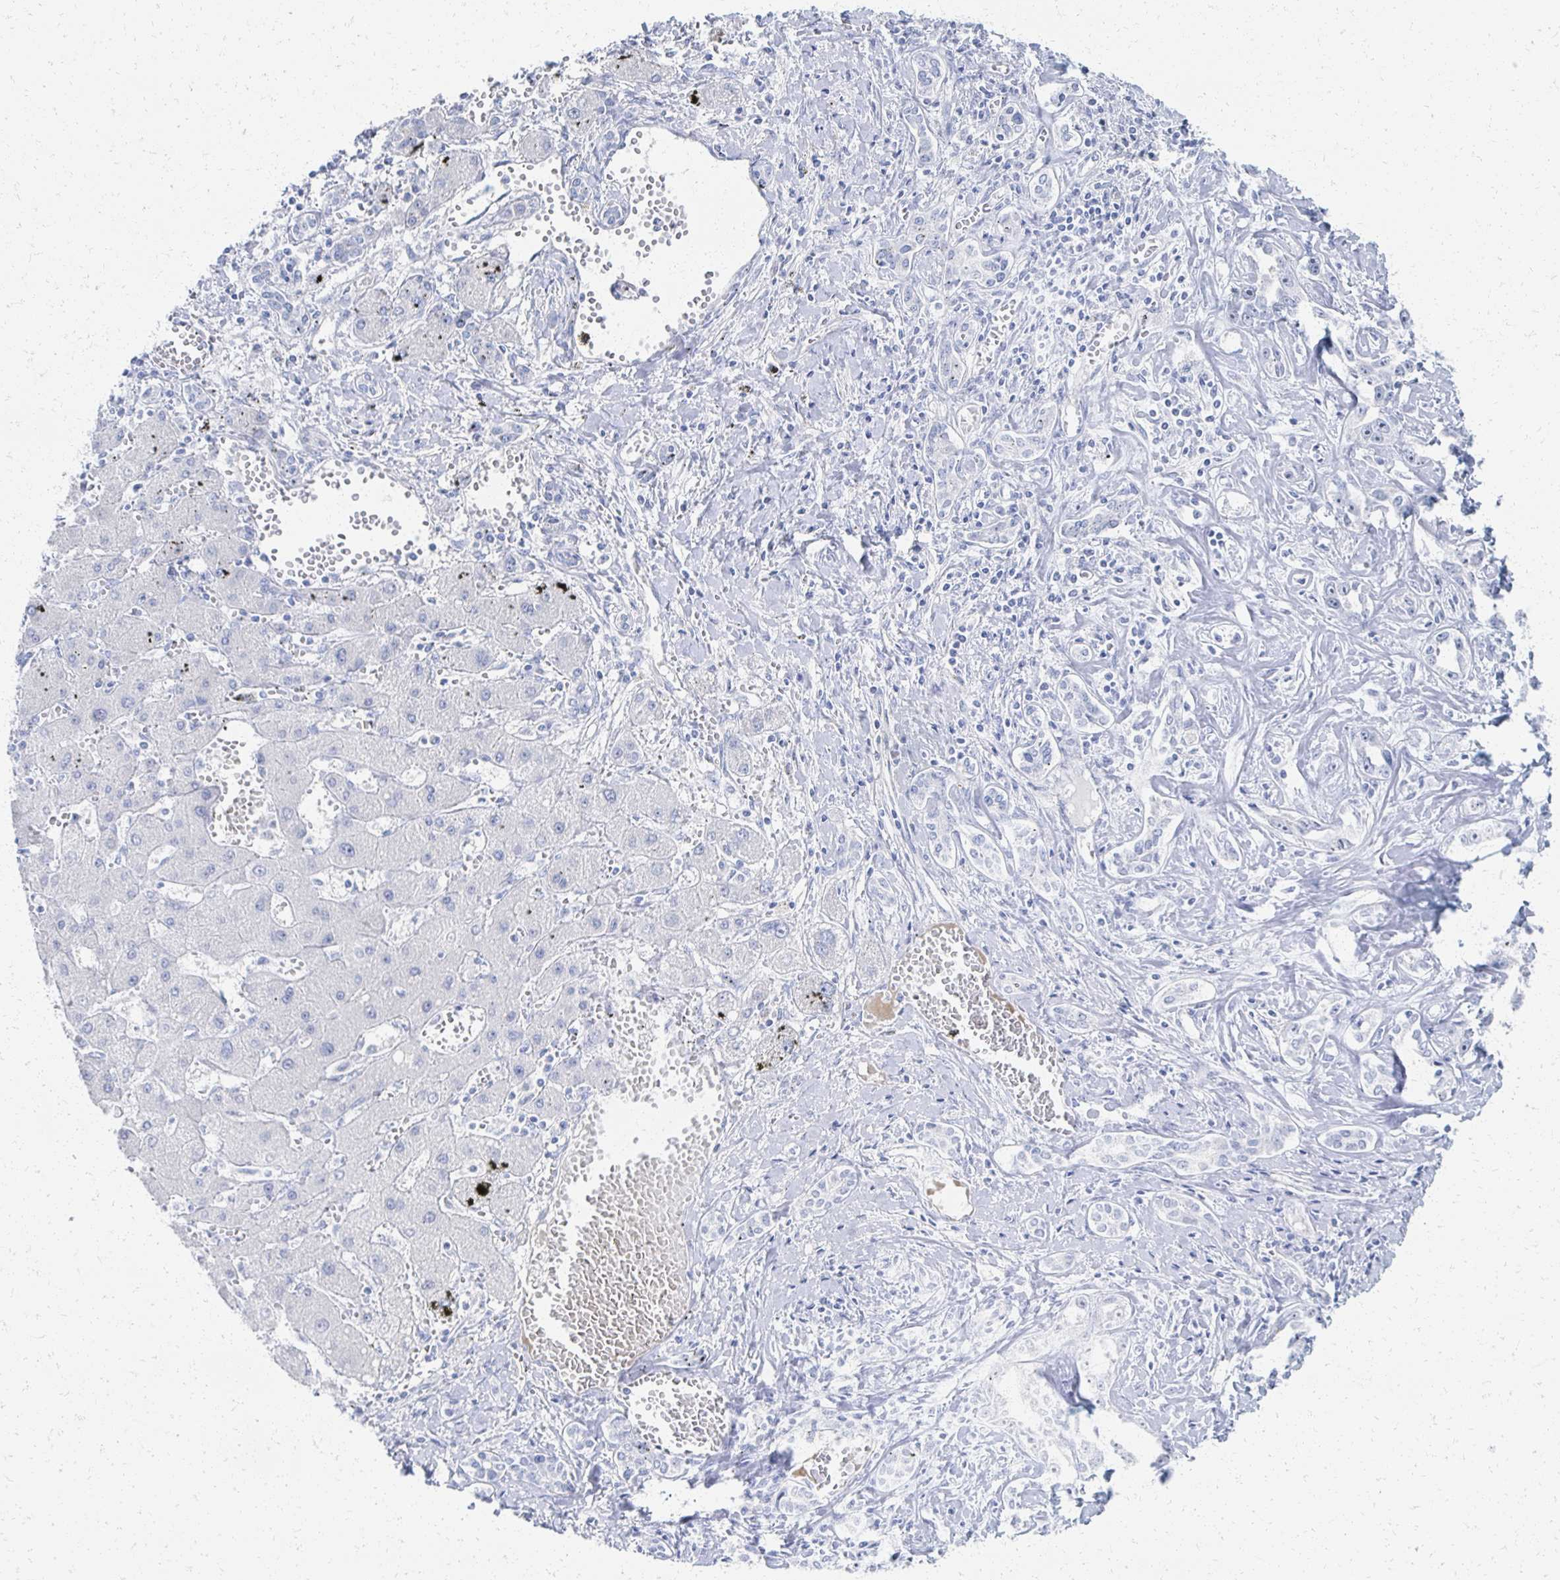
{"staining": {"intensity": "negative", "quantity": "none", "location": "none"}, "tissue": "liver cancer", "cell_type": "Tumor cells", "image_type": "cancer", "snomed": [{"axis": "morphology", "description": "Cholangiocarcinoma"}, {"axis": "topography", "description": "Liver"}], "caption": "Micrograph shows no significant protein staining in tumor cells of liver cancer. (DAB (3,3'-diaminobenzidine) immunohistochemistry (IHC), high magnification).", "gene": "PRR20A", "patient": {"sex": "male", "age": 59}}